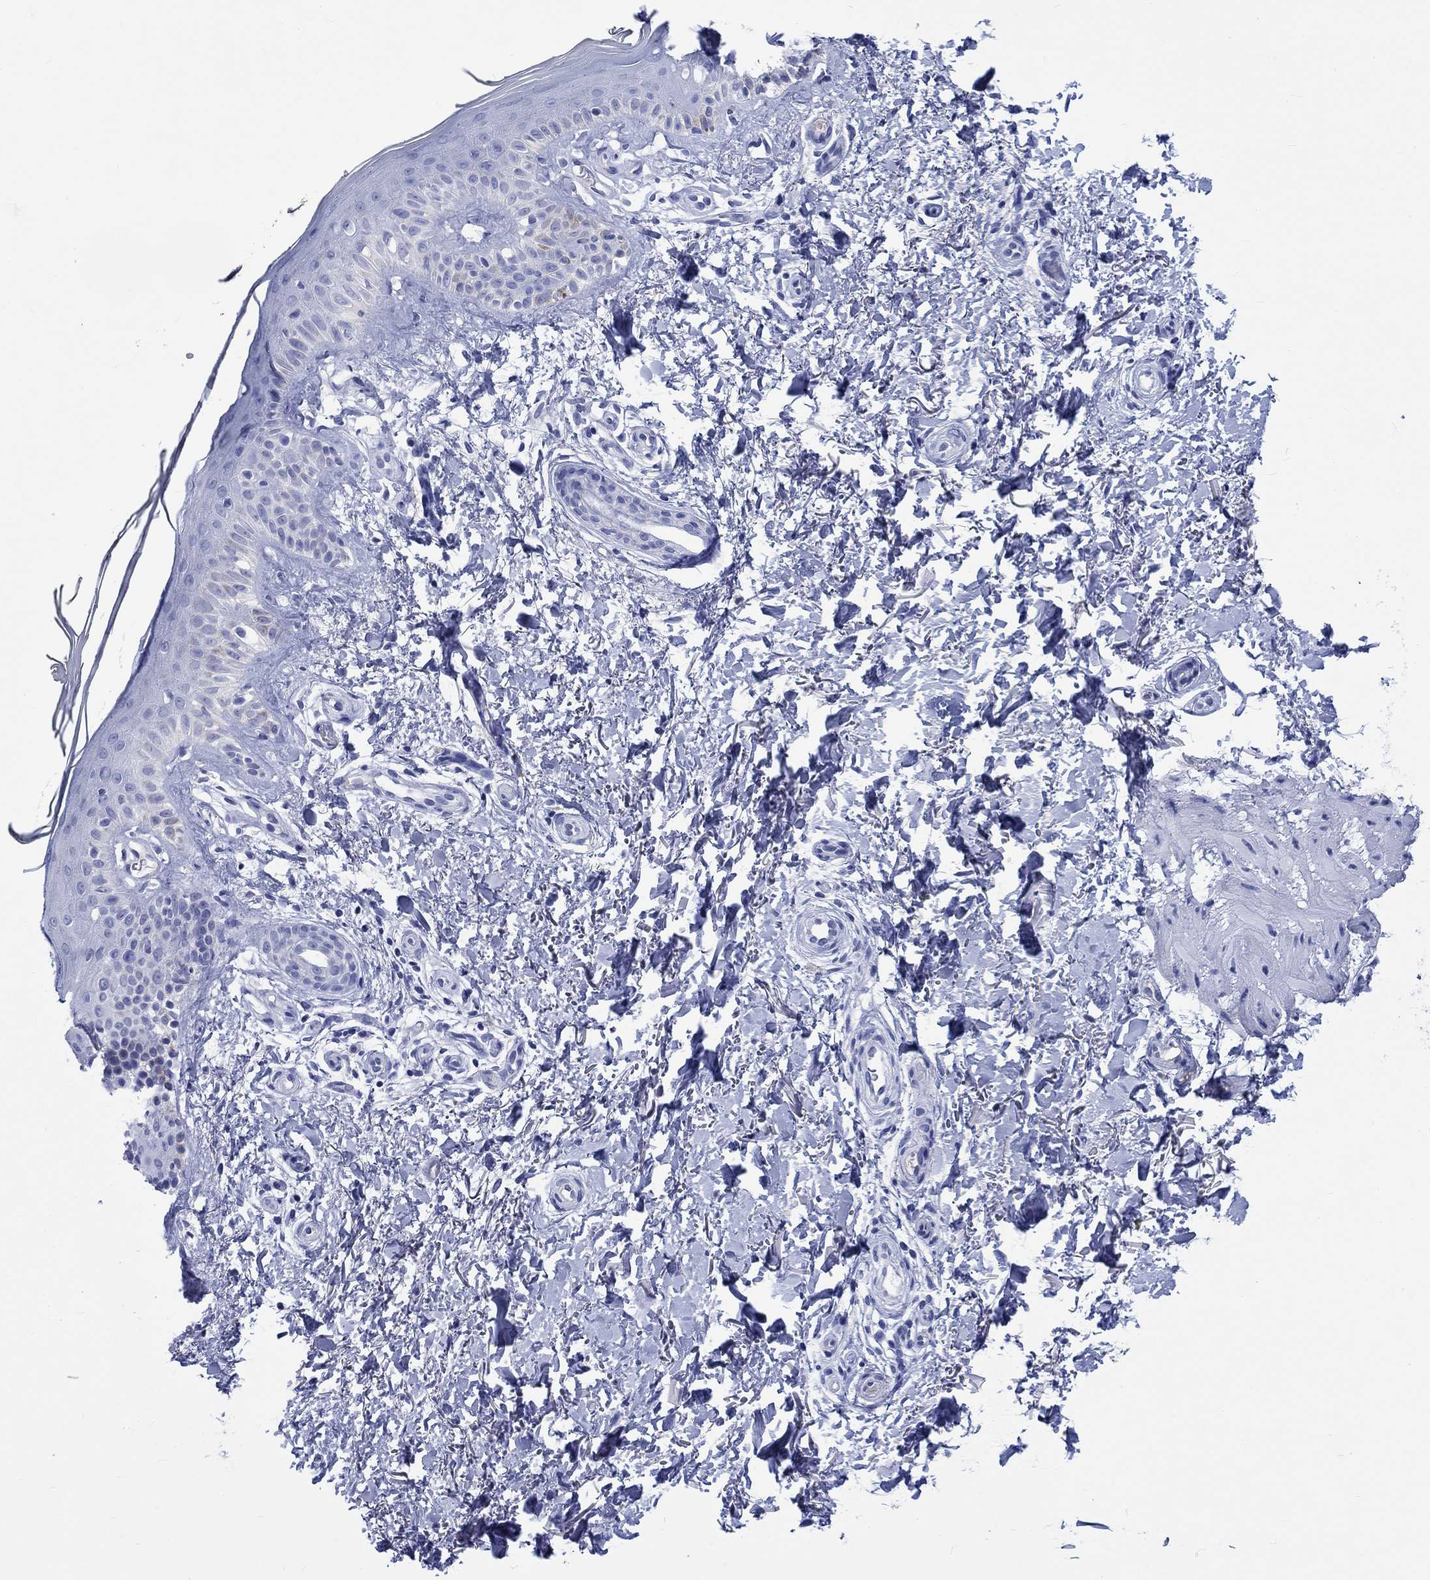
{"staining": {"intensity": "negative", "quantity": "none", "location": "none"}, "tissue": "skin", "cell_type": "Fibroblasts", "image_type": "normal", "snomed": [{"axis": "morphology", "description": "Normal tissue, NOS"}, {"axis": "morphology", "description": "Inflammation, NOS"}, {"axis": "morphology", "description": "Fibrosis, NOS"}, {"axis": "topography", "description": "Skin"}], "caption": "Micrograph shows no protein expression in fibroblasts of unremarkable skin.", "gene": "CACNG3", "patient": {"sex": "male", "age": 71}}